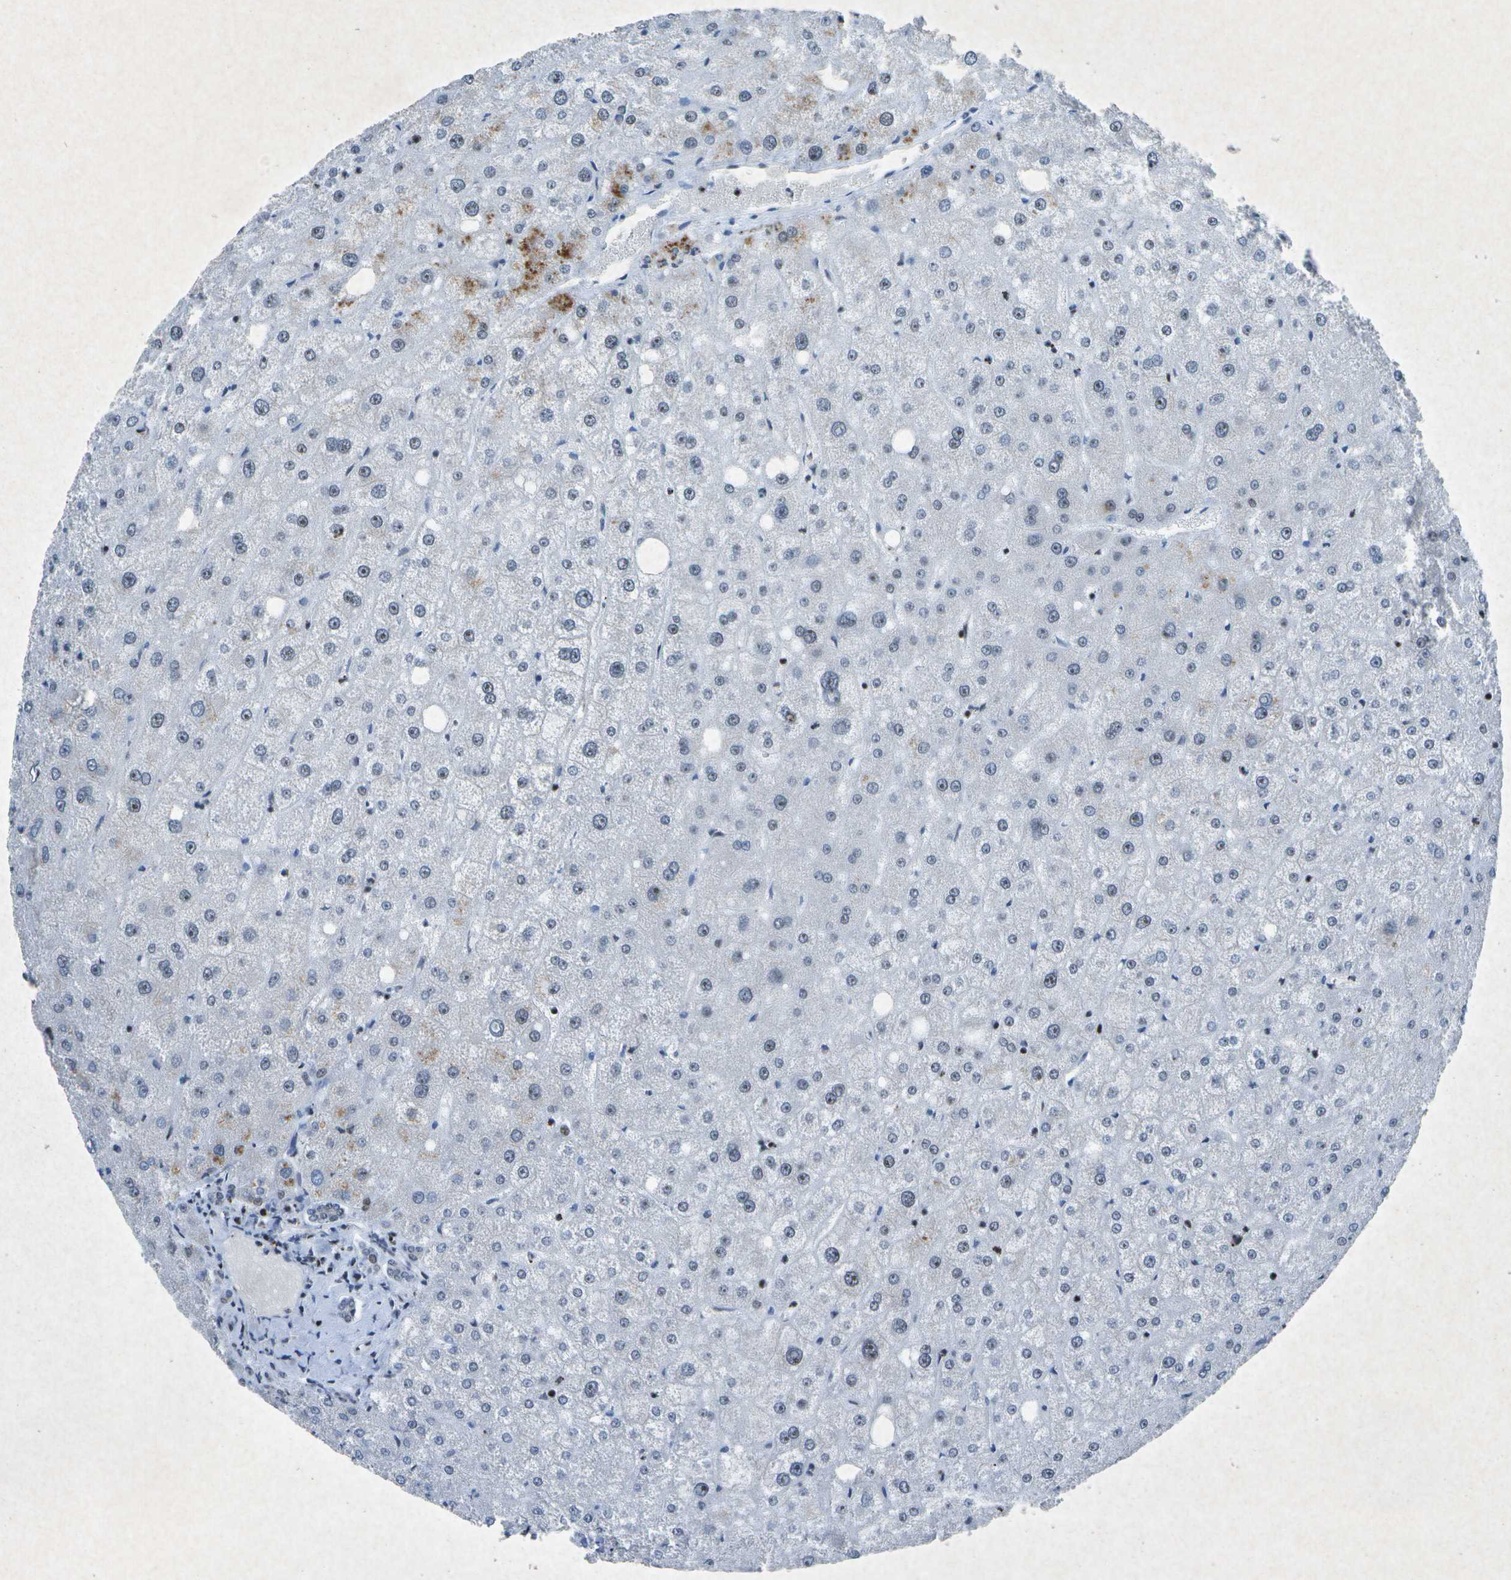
{"staining": {"intensity": "negative", "quantity": "none", "location": "none"}, "tissue": "liver", "cell_type": "Cholangiocytes", "image_type": "normal", "snomed": [{"axis": "morphology", "description": "Normal tissue, NOS"}, {"axis": "topography", "description": "Liver"}], "caption": "Liver stained for a protein using IHC exhibits no staining cholangiocytes.", "gene": "MTA2", "patient": {"sex": "male", "age": 73}}